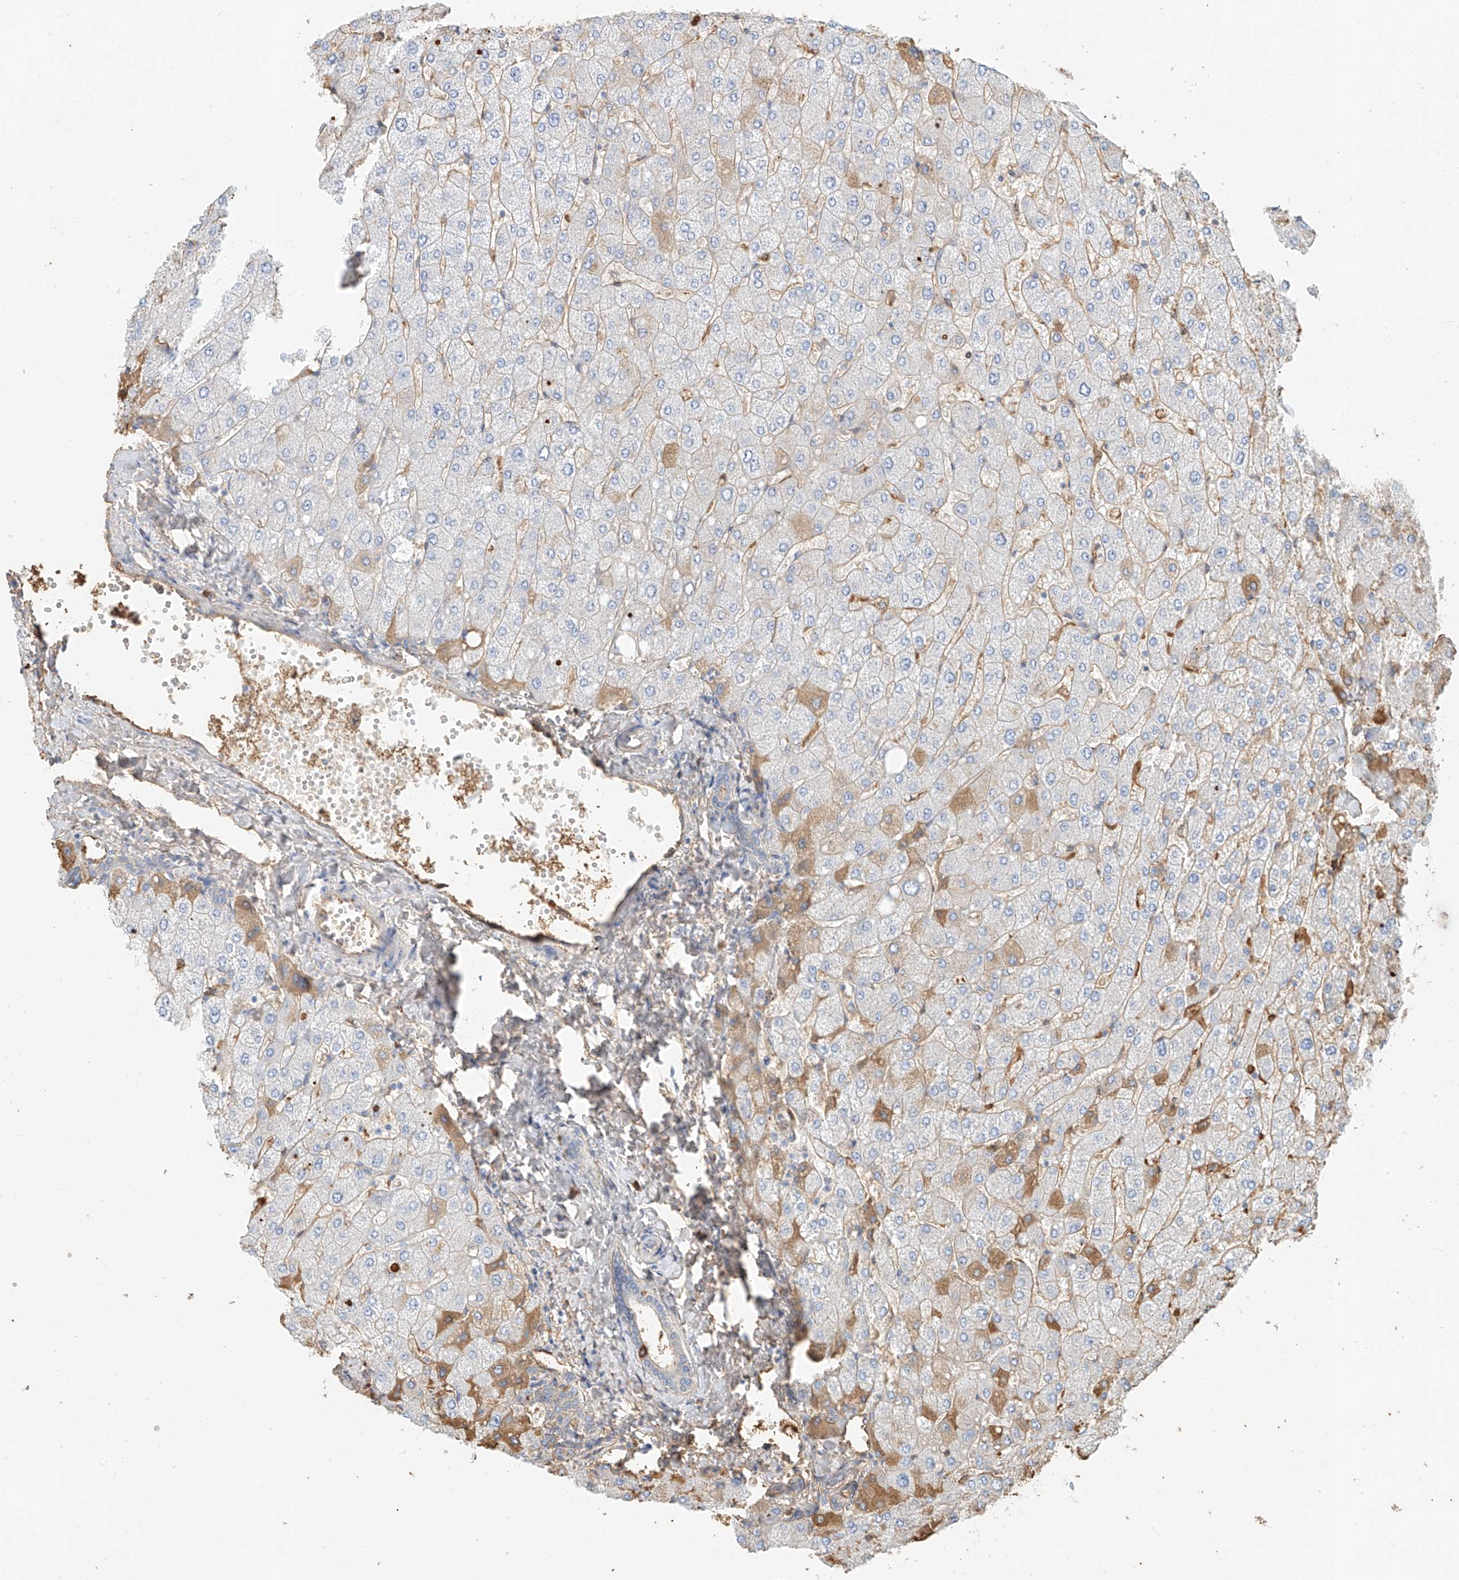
{"staining": {"intensity": "negative", "quantity": "none", "location": "none"}, "tissue": "liver", "cell_type": "Cholangiocytes", "image_type": "normal", "snomed": [{"axis": "morphology", "description": "Normal tissue, NOS"}, {"axis": "topography", "description": "Liver"}], "caption": "DAB immunohistochemical staining of benign human liver displays no significant expression in cholangiocytes.", "gene": "ZFP30", "patient": {"sex": "male", "age": 55}}